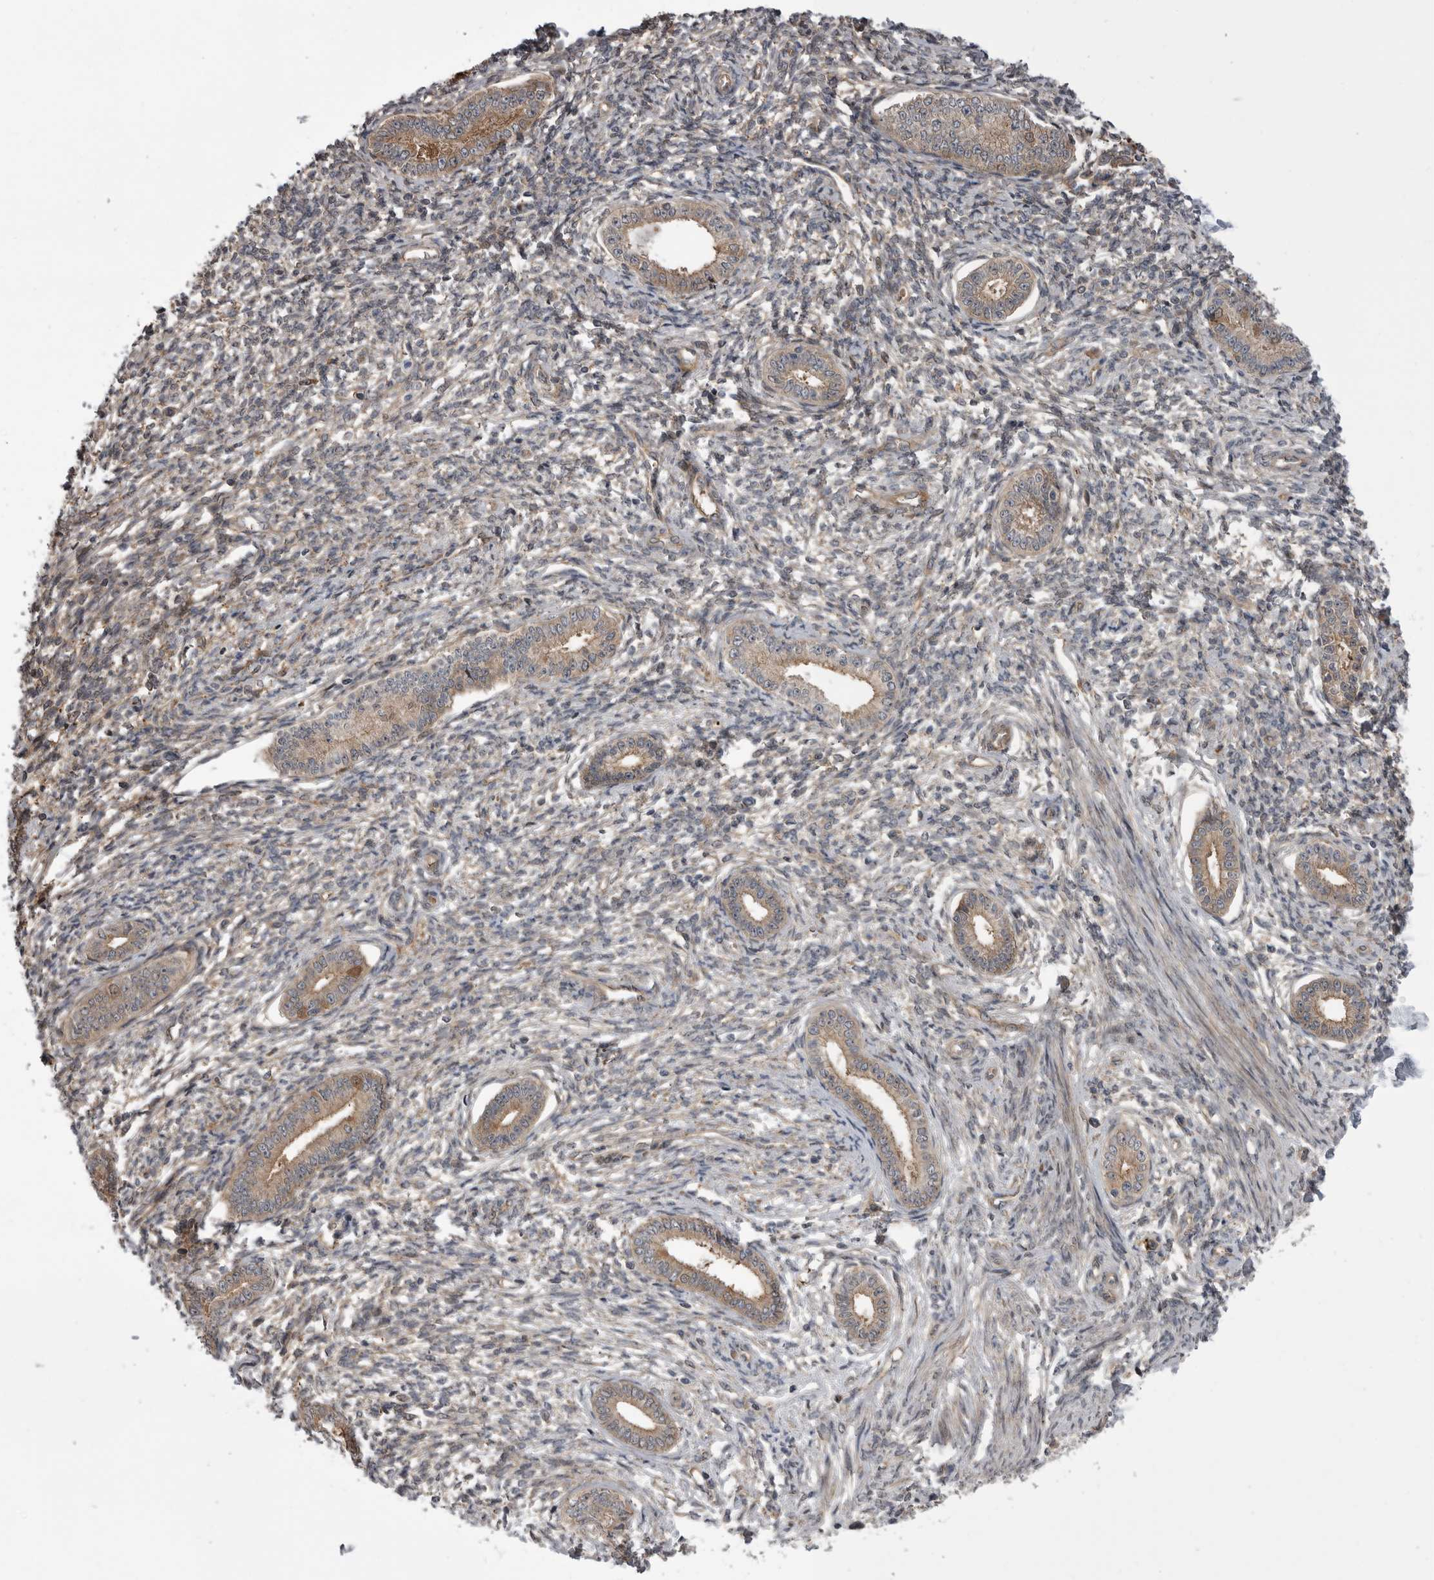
{"staining": {"intensity": "weak", "quantity": "<25%", "location": "nuclear"}, "tissue": "endometrium", "cell_type": "Cells in endometrial stroma", "image_type": "normal", "snomed": [{"axis": "morphology", "description": "Normal tissue, NOS"}, {"axis": "topography", "description": "Endometrium"}], "caption": "High magnification brightfield microscopy of normal endometrium stained with DAB (3,3'-diaminobenzidine) (brown) and counterstained with hematoxylin (blue): cells in endometrial stroma show no significant expression. The staining is performed using DAB (3,3'-diaminobenzidine) brown chromogen with nuclei counter-stained in using hematoxylin.", "gene": "RAB3GAP2", "patient": {"sex": "female", "age": 56}}